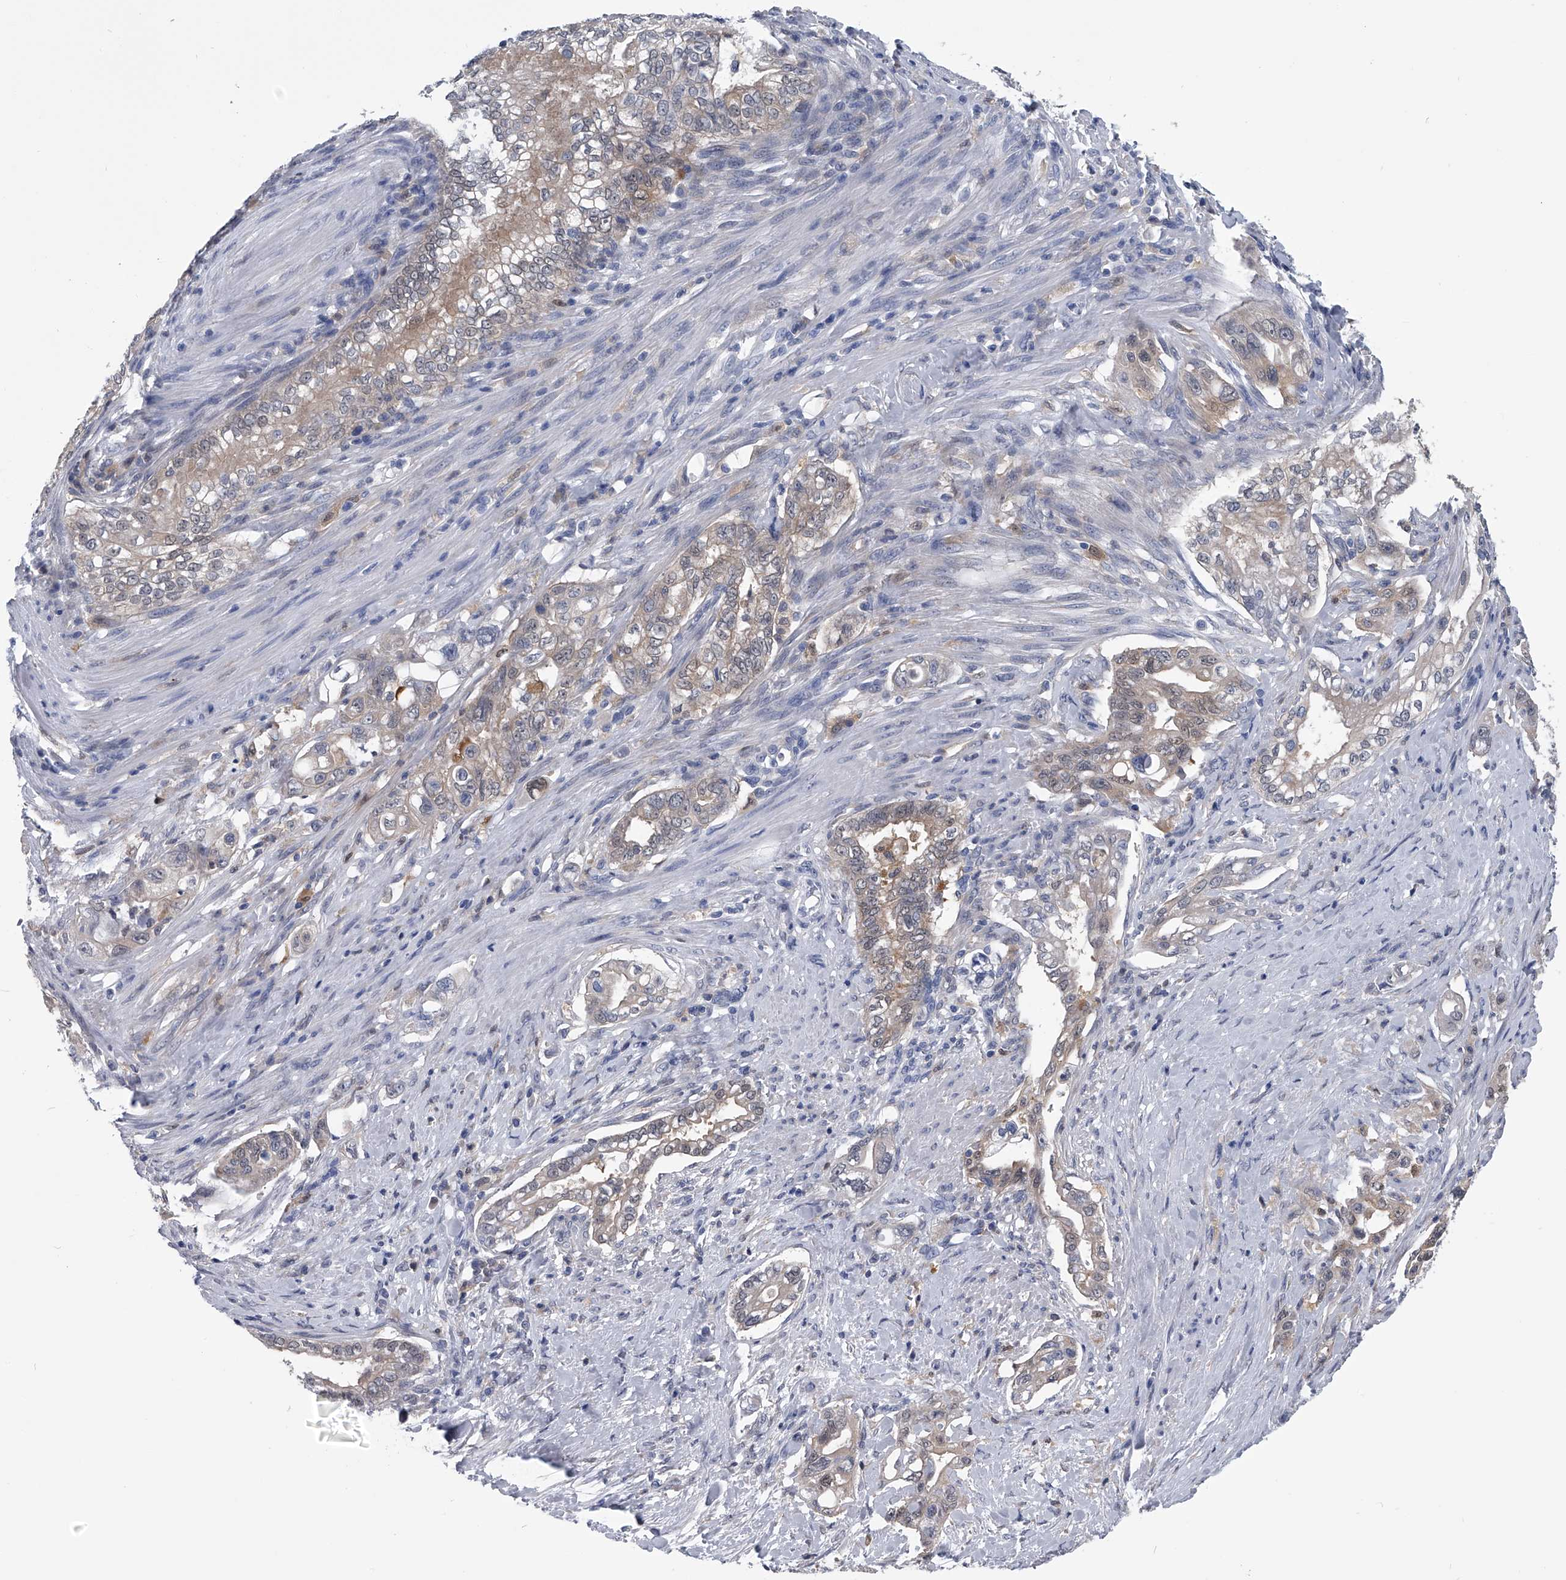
{"staining": {"intensity": "weak", "quantity": ">75%", "location": "cytoplasmic/membranous"}, "tissue": "pancreatic cancer", "cell_type": "Tumor cells", "image_type": "cancer", "snomed": [{"axis": "morphology", "description": "Normal tissue, NOS"}, {"axis": "topography", "description": "Pancreas"}], "caption": "Immunohistochemistry histopathology image of pancreatic cancer stained for a protein (brown), which shows low levels of weak cytoplasmic/membranous expression in about >75% of tumor cells.", "gene": "PDXK", "patient": {"sex": "male", "age": 42}}